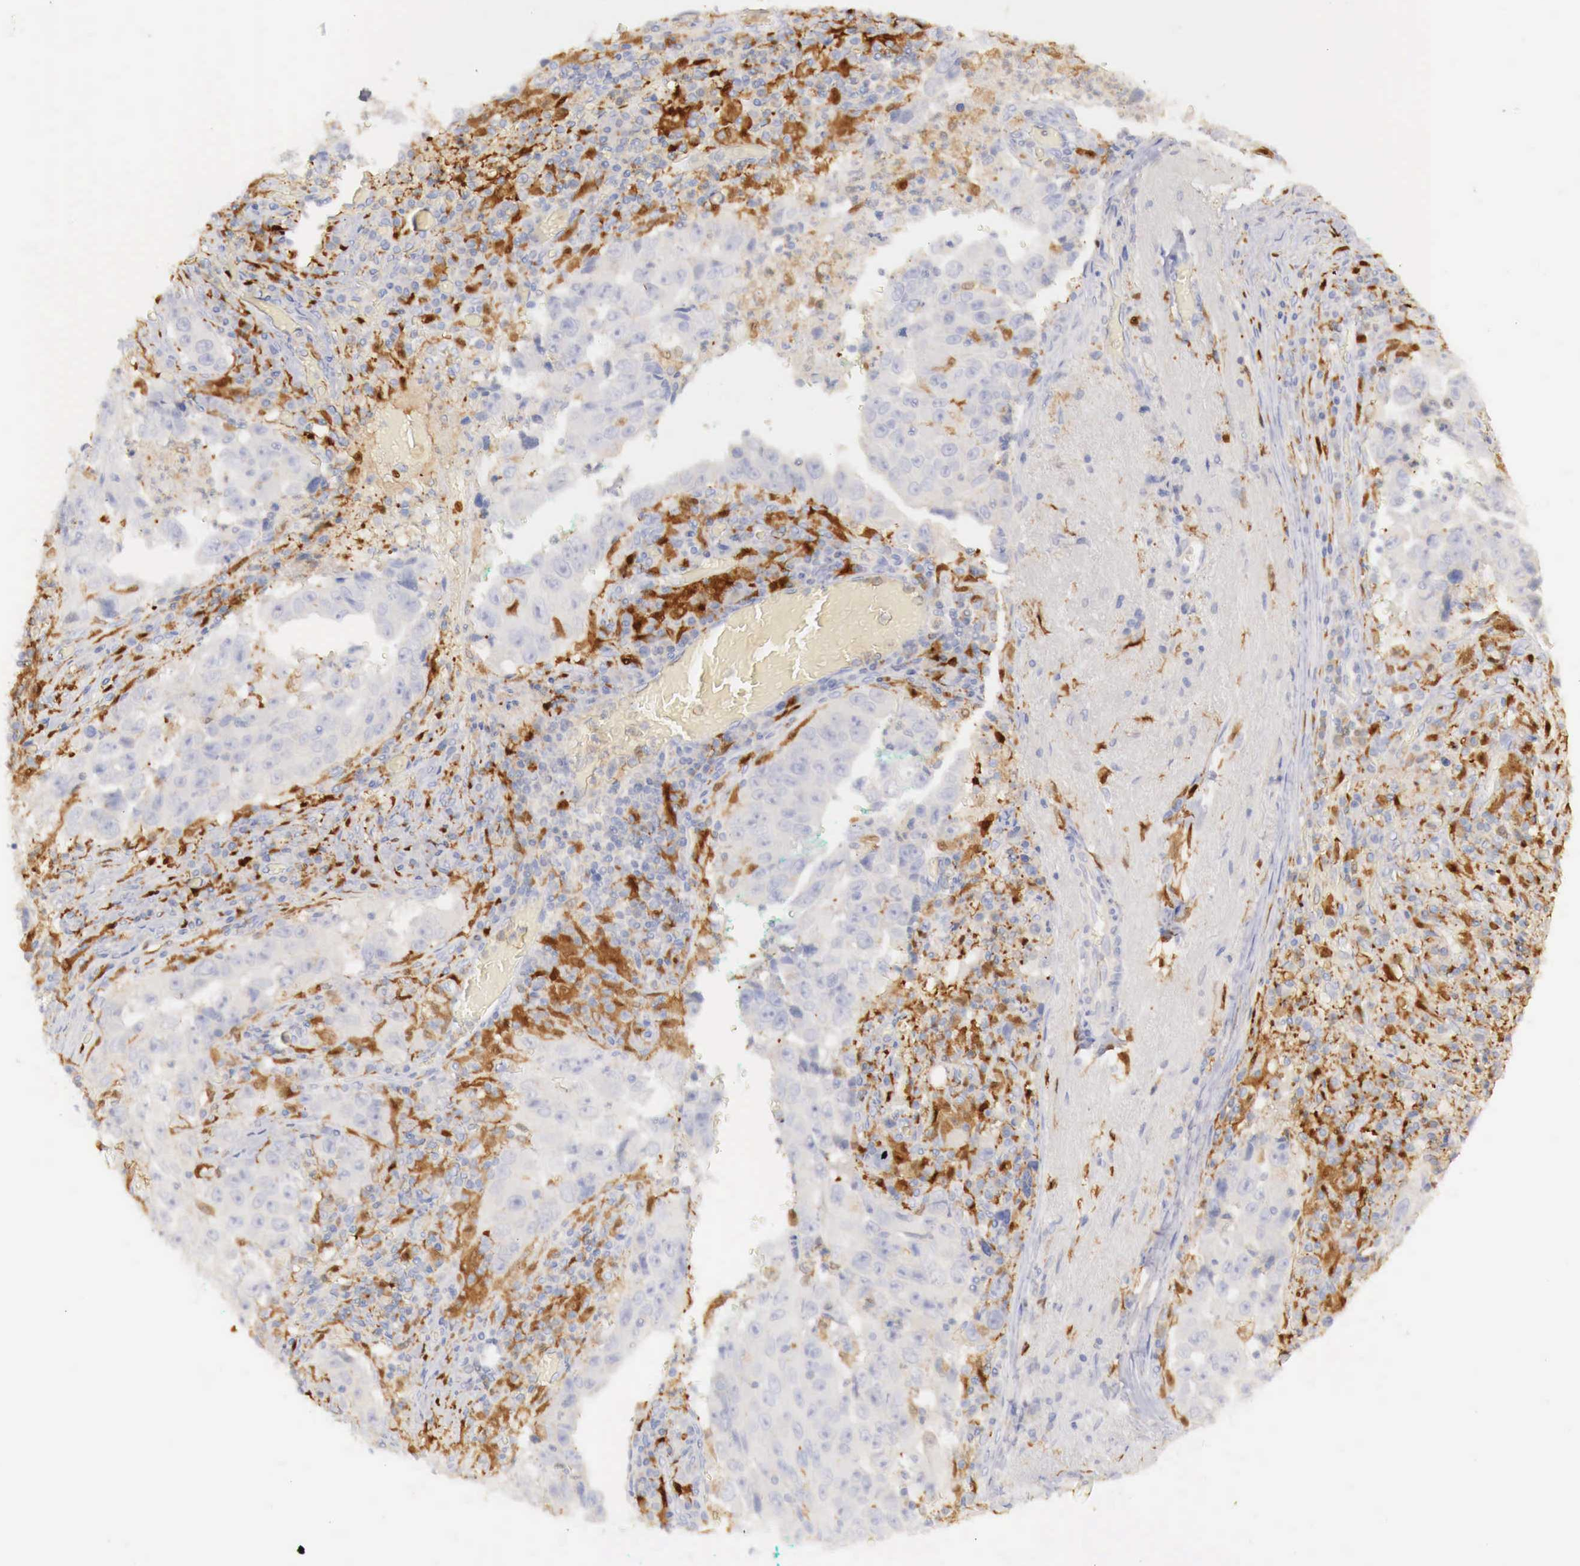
{"staining": {"intensity": "negative", "quantity": "none", "location": "none"}, "tissue": "lung cancer", "cell_type": "Tumor cells", "image_type": "cancer", "snomed": [{"axis": "morphology", "description": "Squamous cell carcinoma, NOS"}, {"axis": "topography", "description": "Lung"}], "caption": "Lung cancer (squamous cell carcinoma) was stained to show a protein in brown. There is no significant positivity in tumor cells. (DAB IHC, high magnification).", "gene": "RENBP", "patient": {"sex": "male", "age": 64}}